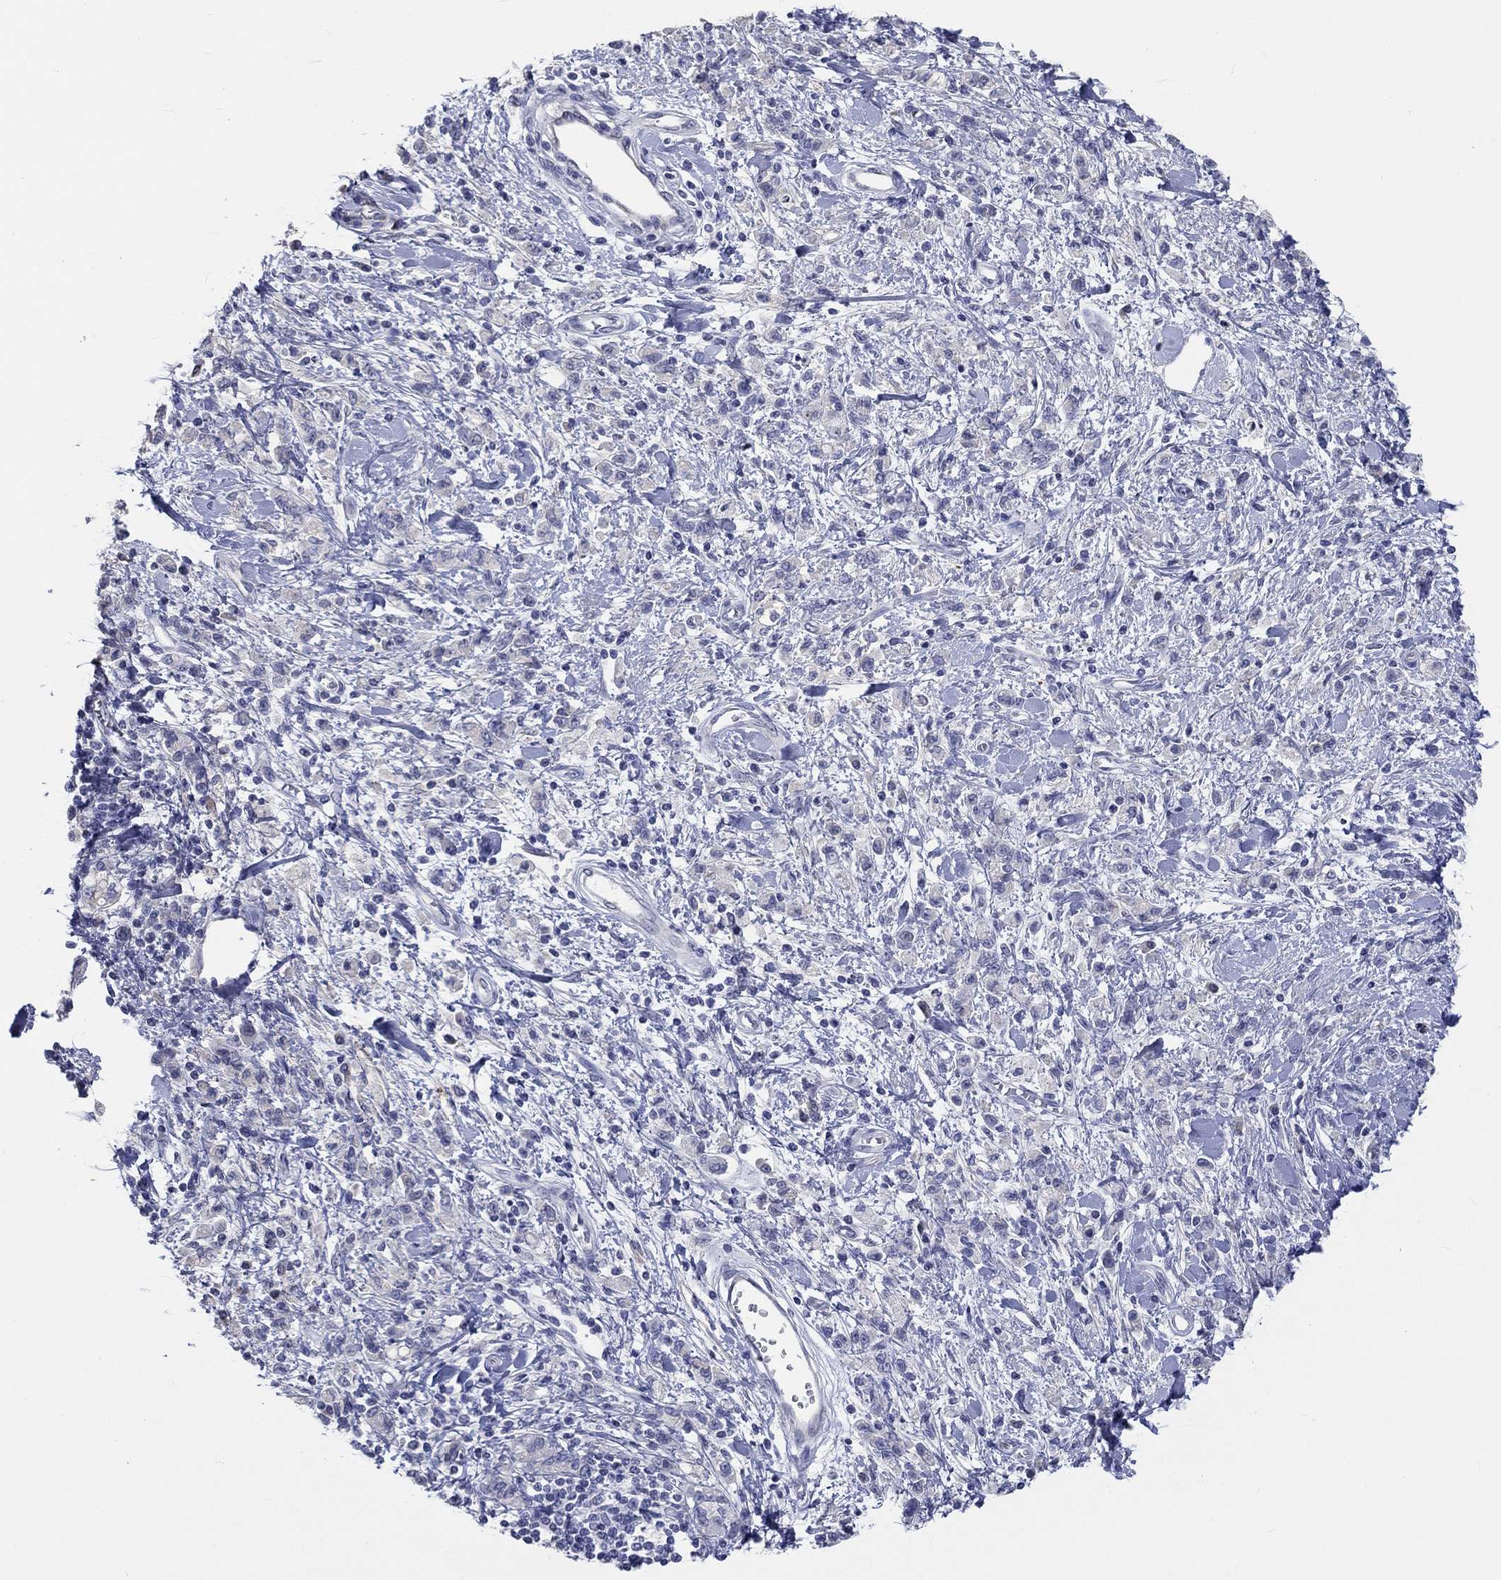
{"staining": {"intensity": "negative", "quantity": "none", "location": "none"}, "tissue": "stomach cancer", "cell_type": "Tumor cells", "image_type": "cancer", "snomed": [{"axis": "morphology", "description": "Adenocarcinoma, NOS"}, {"axis": "topography", "description": "Stomach"}], "caption": "Immunohistochemistry histopathology image of neoplastic tissue: human stomach adenocarcinoma stained with DAB (3,3'-diaminobenzidine) displays no significant protein positivity in tumor cells.", "gene": "LRRC4C", "patient": {"sex": "male", "age": 77}}